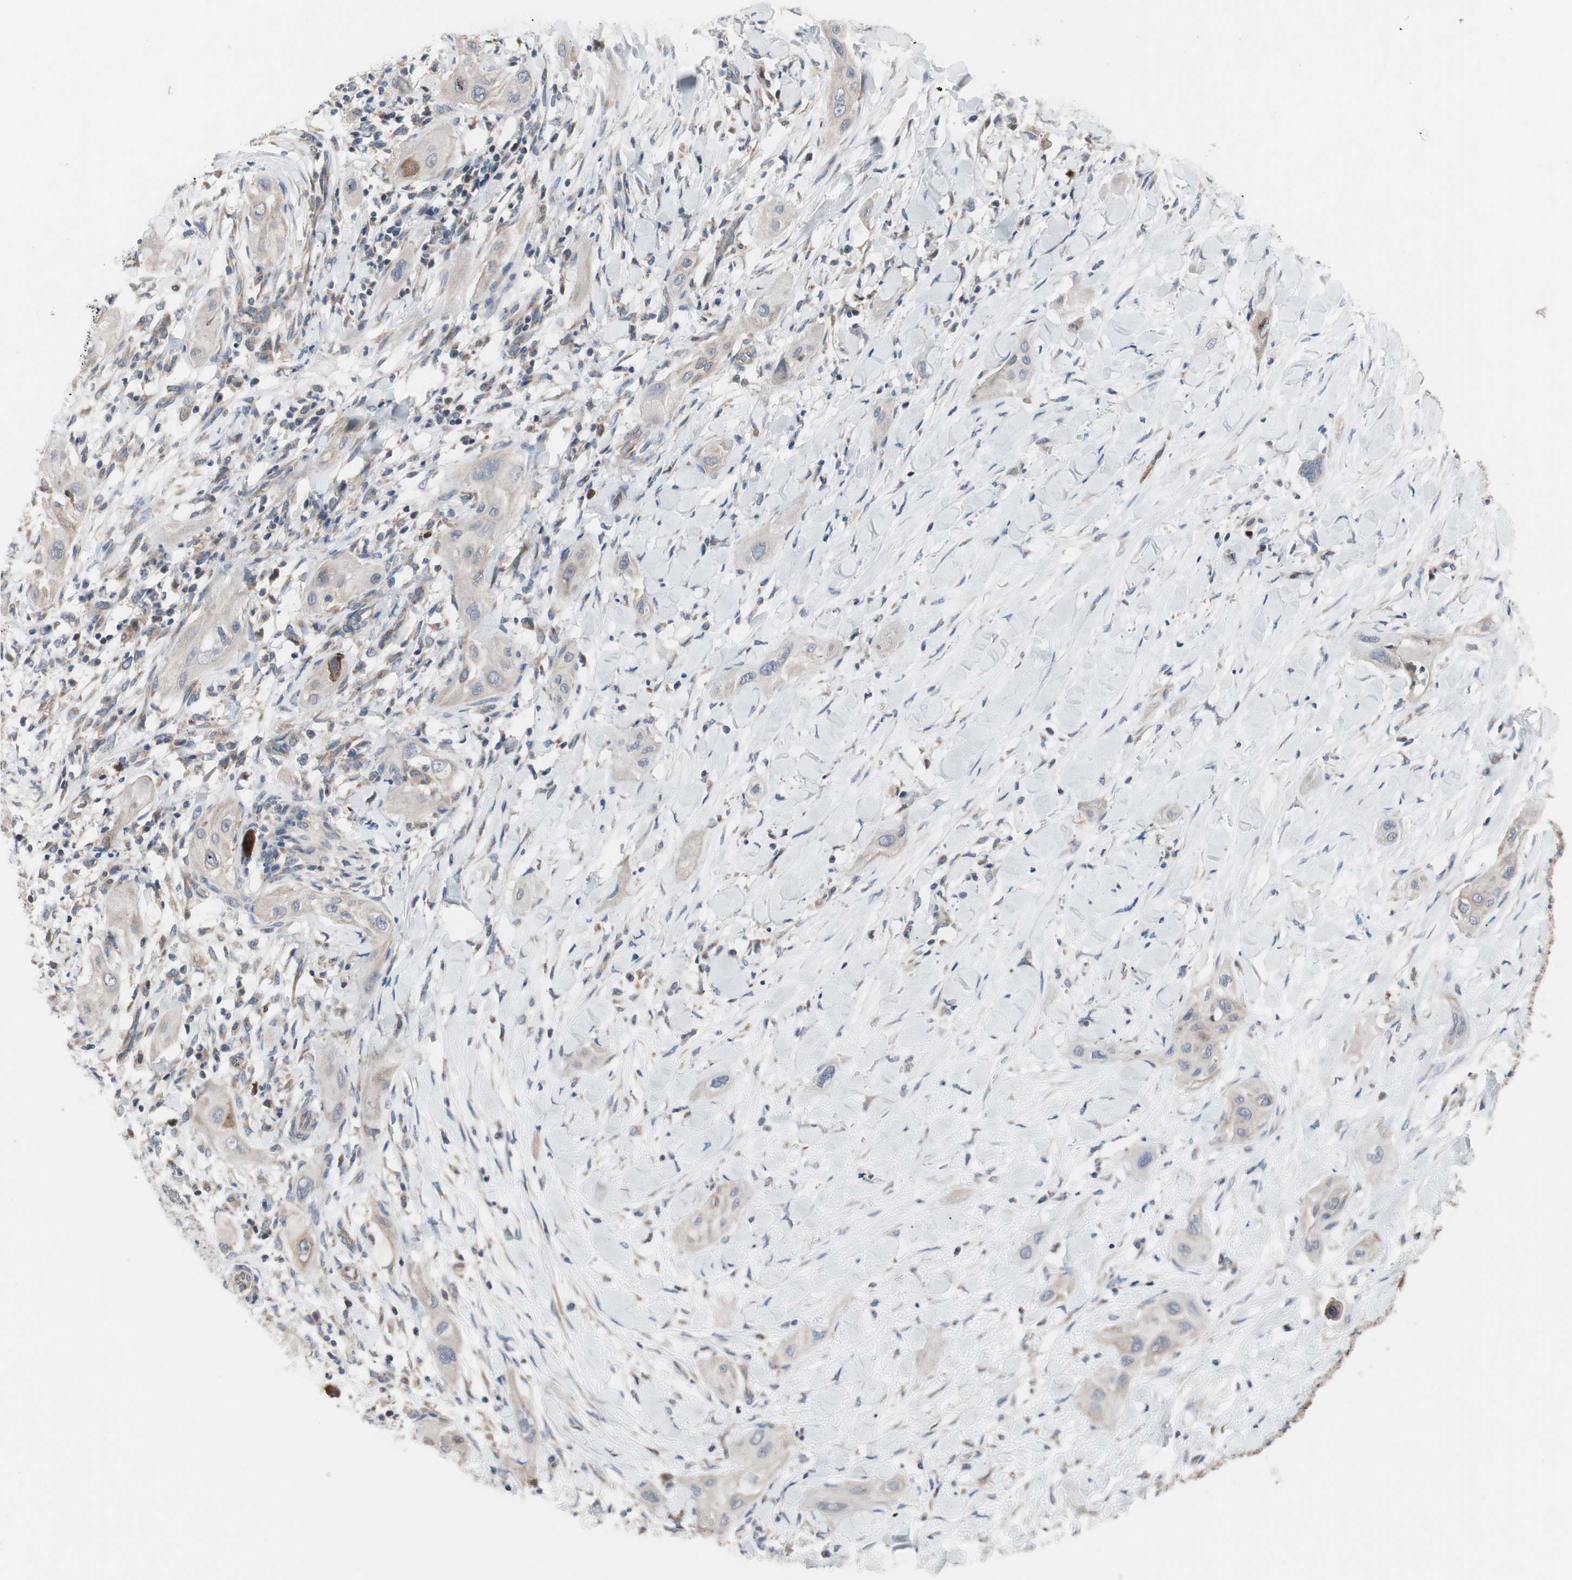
{"staining": {"intensity": "weak", "quantity": "25%-75%", "location": "cytoplasmic/membranous"}, "tissue": "lung cancer", "cell_type": "Tumor cells", "image_type": "cancer", "snomed": [{"axis": "morphology", "description": "Squamous cell carcinoma, NOS"}, {"axis": "topography", "description": "Lung"}], "caption": "Lung cancer (squamous cell carcinoma) stained with immunohistochemistry shows weak cytoplasmic/membranous staining in approximately 25%-75% of tumor cells.", "gene": "TTC14", "patient": {"sex": "female", "age": 47}}